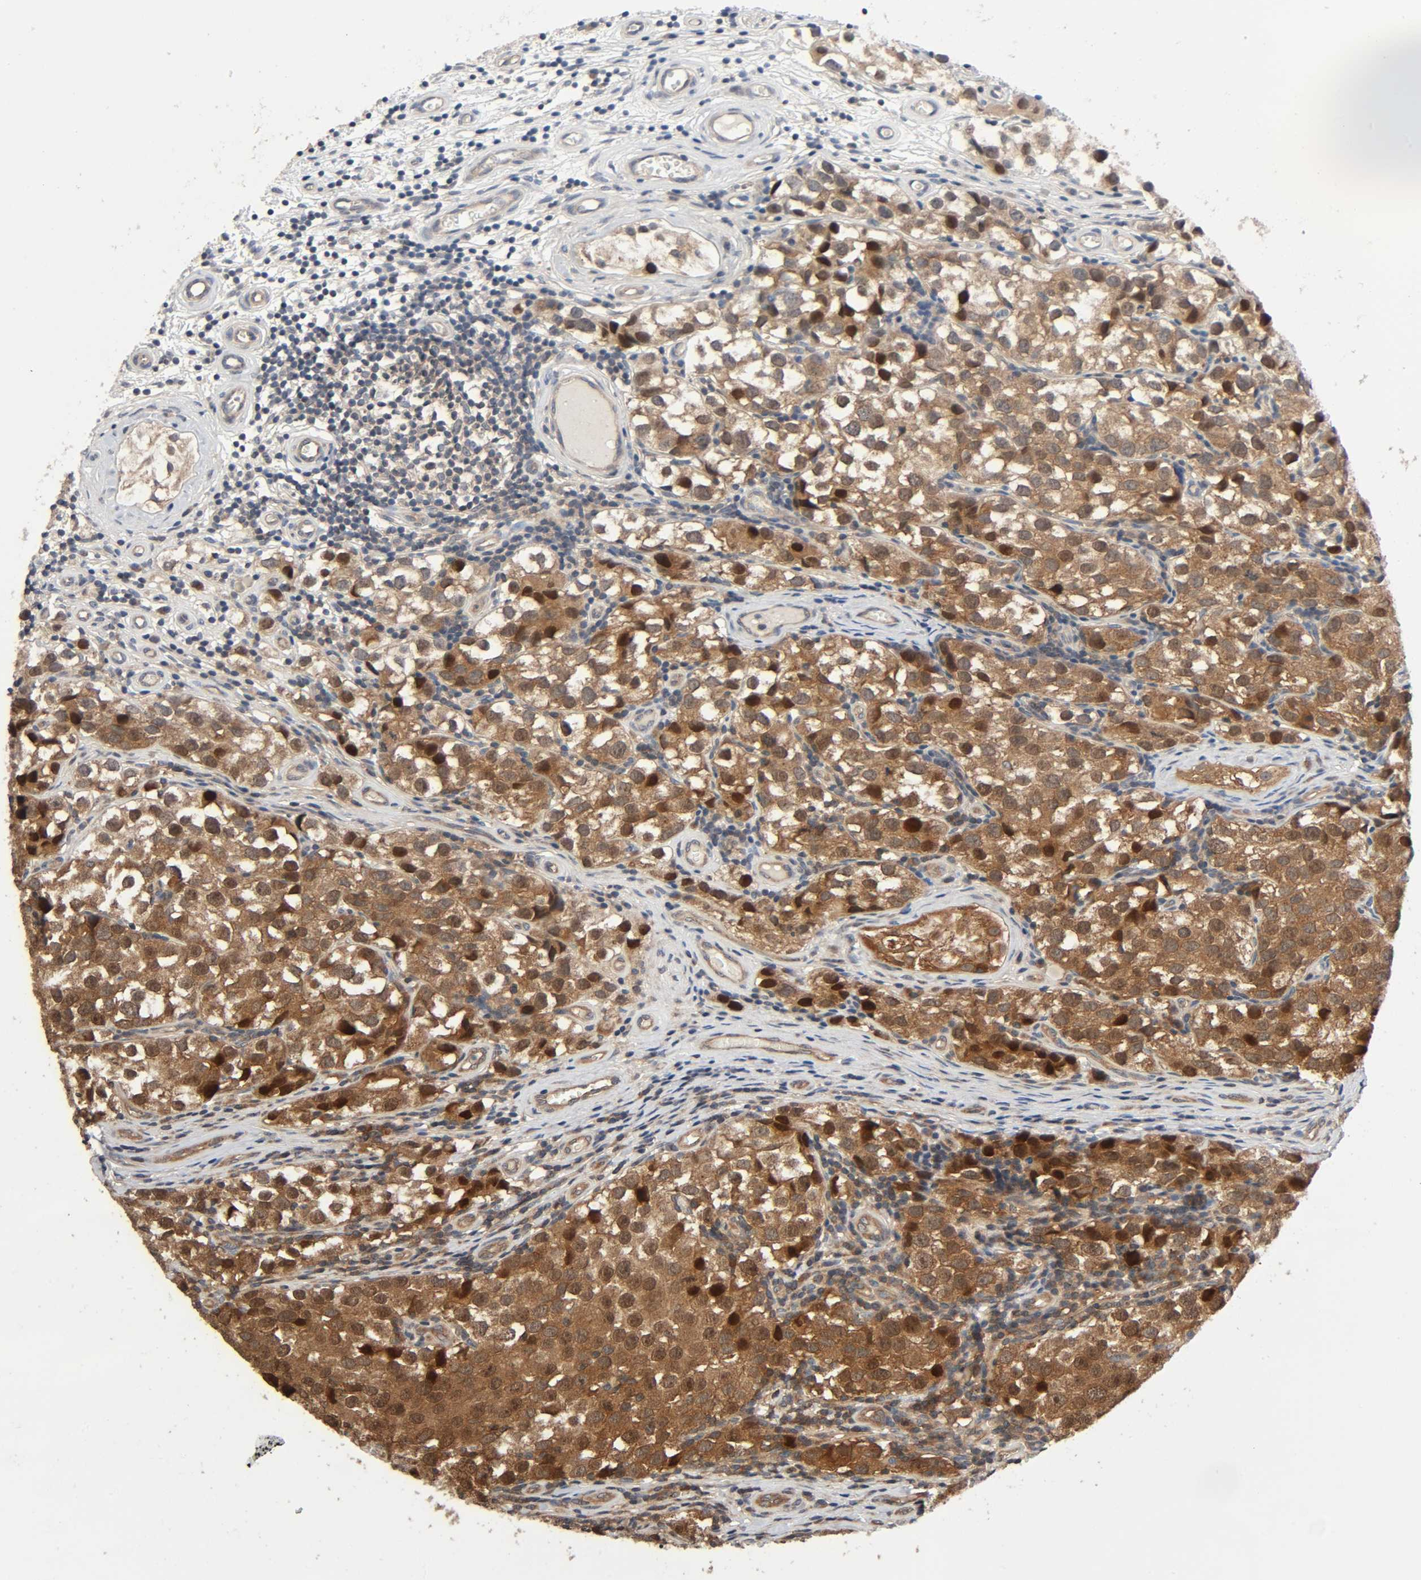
{"staining": {"intensity": "strong", "quantity": ">75%", "location": "cytoplasmic/membranous,nuclear"}, "tissue": "testis cancer", "cell_type": "Tumor cells", "image_type": "cancer", "snomed": [{"axis": "morphology", "description": "Seminoma, NOS"}, {"axis": "topography", "description": "Testis"}], "caption": "Protein staining of seminoma (testis) tissue exhibits strong cytoplasmic/membranous and nuclear positivity in approximately >75% of tumor cells.", "gene": "PPP2R1B", "patient": {"sex": "male", "age": 39}}